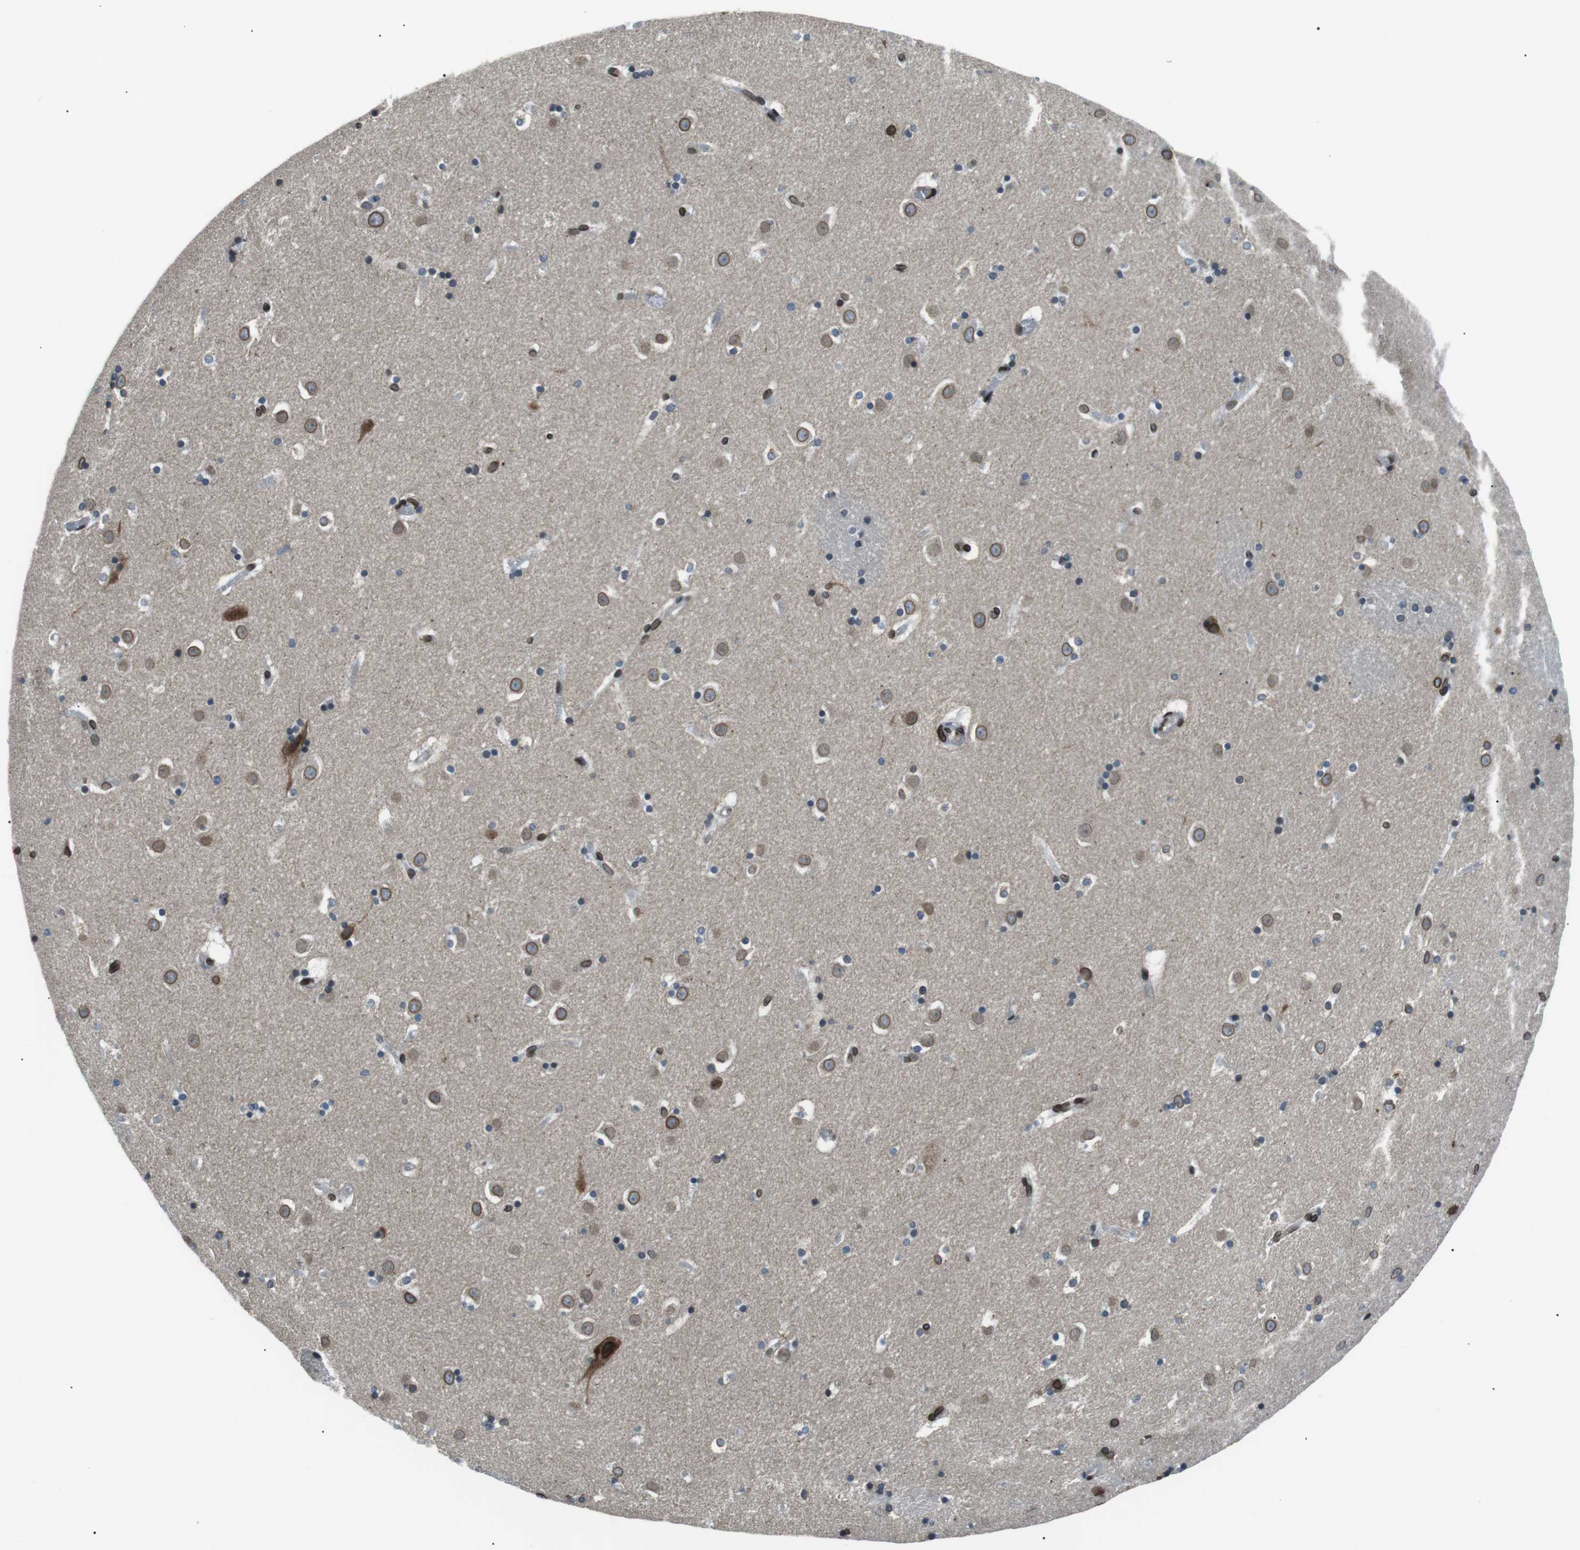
{"staining": {"intensity": "moderate", "quantity": "<25%", "location": "cytoplasmic/membranous,nuclear"}, "tissue": "caudate", "cell_type": "Glial cells", "image_type": "normal", "snomed": [{"axis": "morphology", "description": "Normal tissue, NOS"}, {"axis": "topography", "description": "Lateral ventricle wall"}], "caption": "Glial cells reveal low levels of moderate cytoplasmic/membranous,nuclear positivity in about <25% of cells in benign human caudate. (DAB IHC with brightfield microscopy, high magnification).", "gene": "TMX4", "patient": {"sex": "male", "age": 45}}